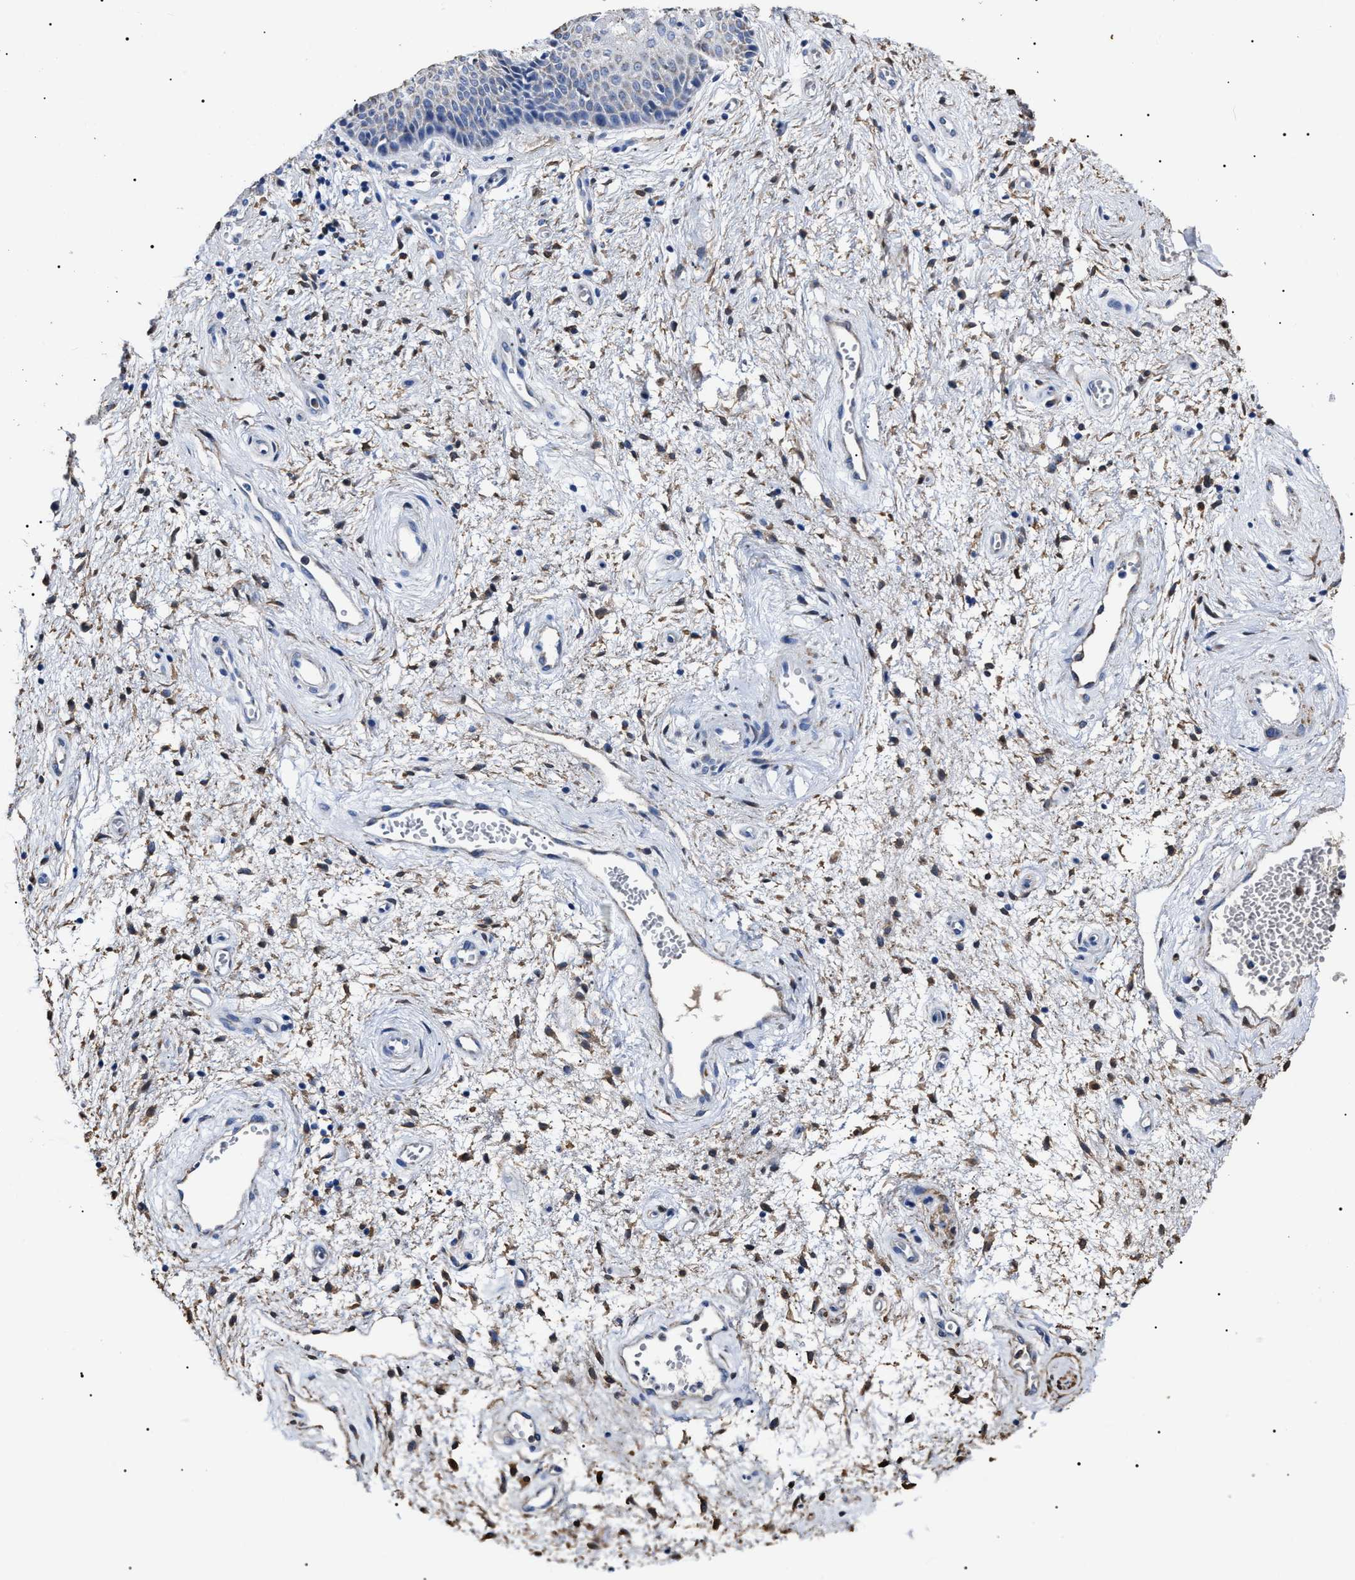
{"staining": {"intensity": "negative", "quantity": "none", "location": "none"}, "tissue": "vagina", "cell_type": "Squamous epithelial cells", "image_type": "normal", "snomed": [{"axis": "morphology", "description": "Normal tissue, NOS"}, {"axis": "topography", "description": "Vagina"}], "caption": "Histopathology image shows no significant protein positivity in squamous epithelial cells of normal vagina.", "gene": "ALDH1A1", "patient": {"sex": "female", "age": 34}}